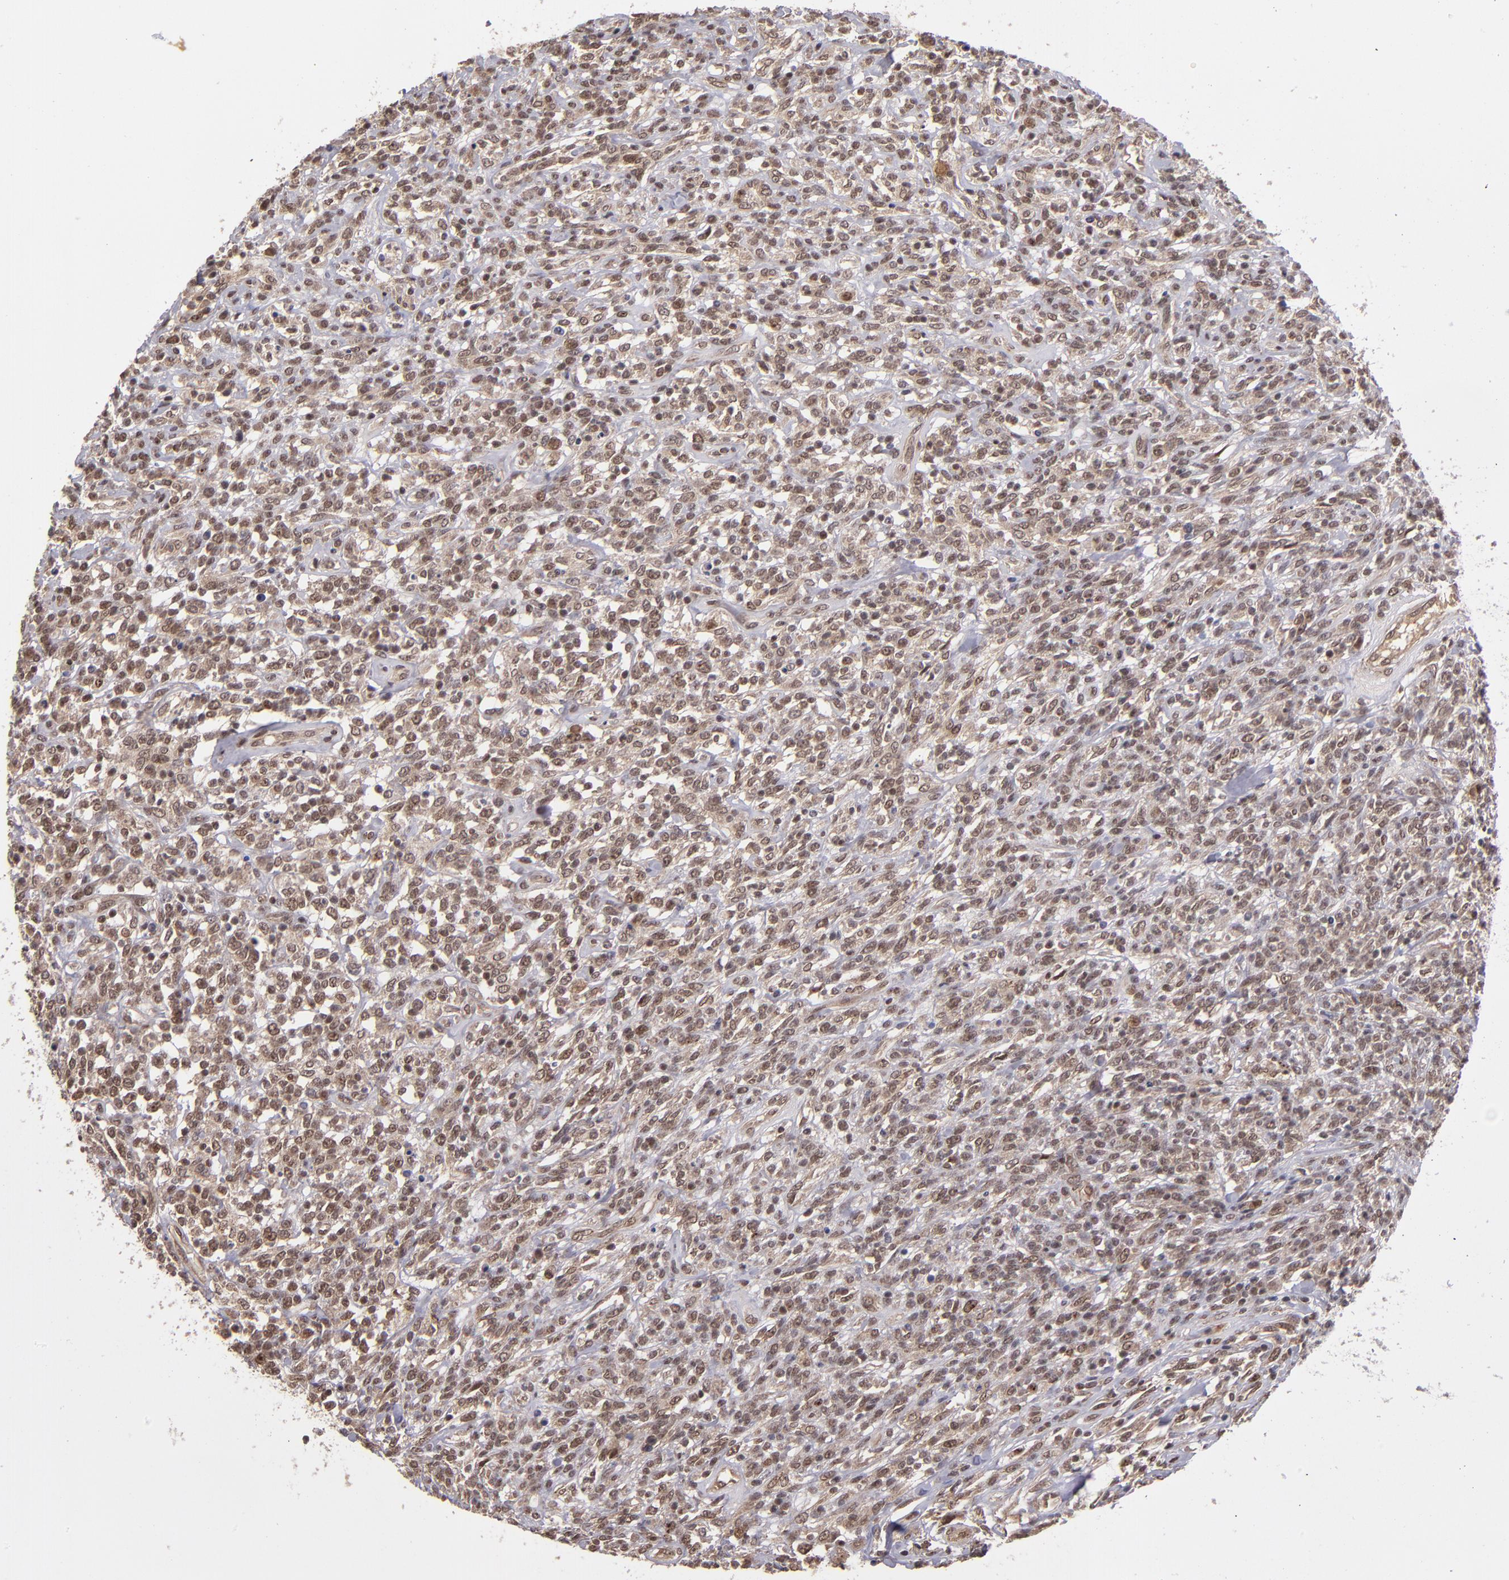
{"staining": {"intensity": "moderate", "quantity": ">75%", "location": "nuclear"}, "tissue": "lymphoma", "cell_type": "Tumor cells", "image_type": "cancer", "snomed": [{"axis": "morphology", "description": "Malignant lymphoma, non-Hodgkin's type, High grade"}, {"axis": "topography", "description": "Lymph node"}], "caption": "Protein staining of high-grade malignant lymphoma, non-Hodgkin's type tissue shows moderate nuclear positivity in approximately >75% of tumor cells.", "gene": "ABHD12B", "patient": {"sex": "female", "age": 73}}